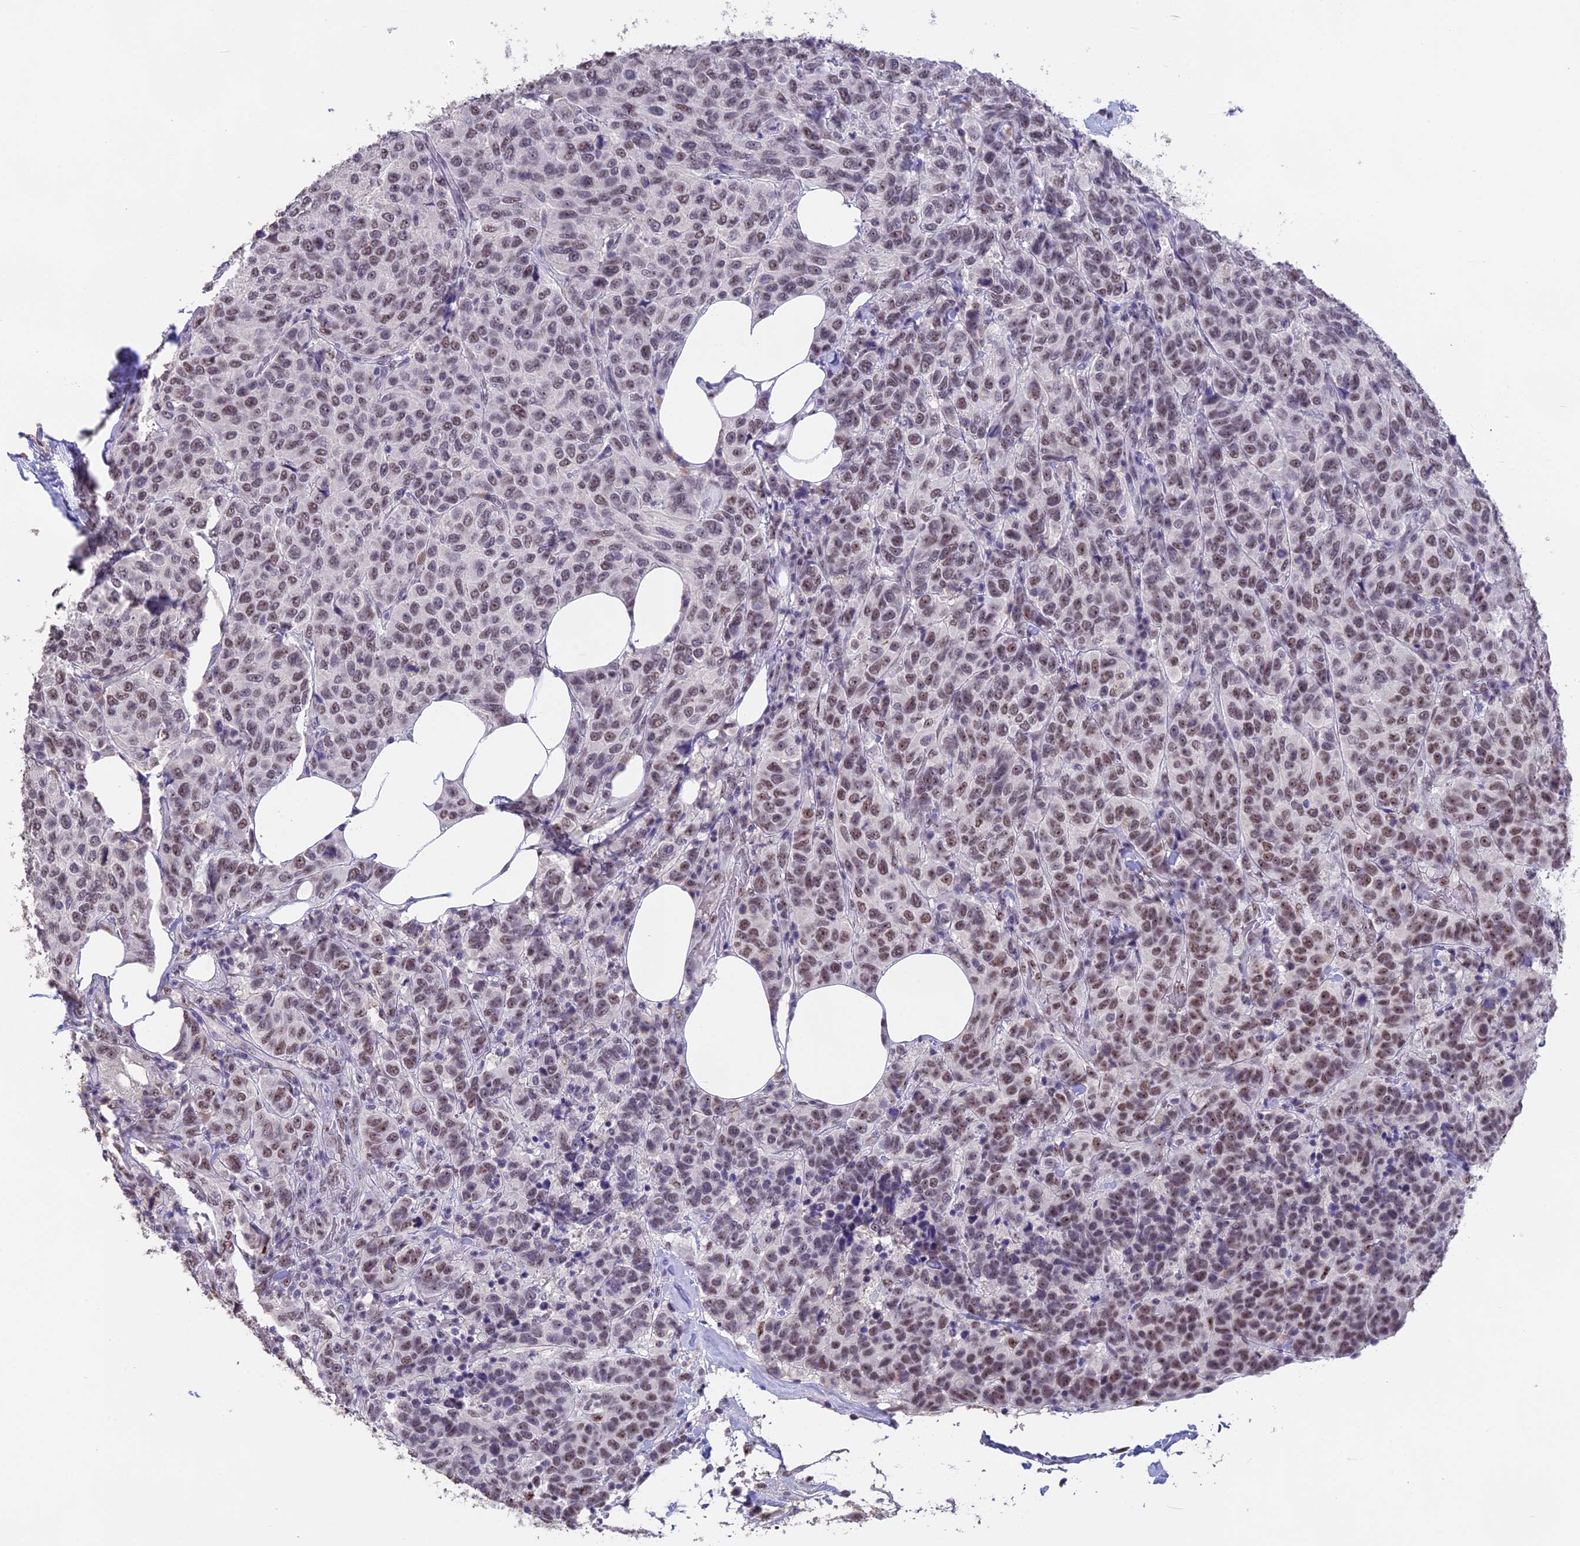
{"staining": {"intensity": "moderate", "quantity": ">75%", "location": "nuclear"}, "tissue": "breast cancer", "cell_type": "Tumor cells", "image_type": "cancer", "snomed": [{"axis": "morphology", "description": "Duct carcinoma"}, {"axis": "topography", "description": "Breast"}], "caption": "Invasive ductal carcinoma (breast) stained for a protein demonstrates moderate nuclear positivity in tumor cells. (brown staining indicates protein expression, while blue staining denotes nuclei).", "gene": "SETD2", "patient": {"sex": "female", "age": 55}}